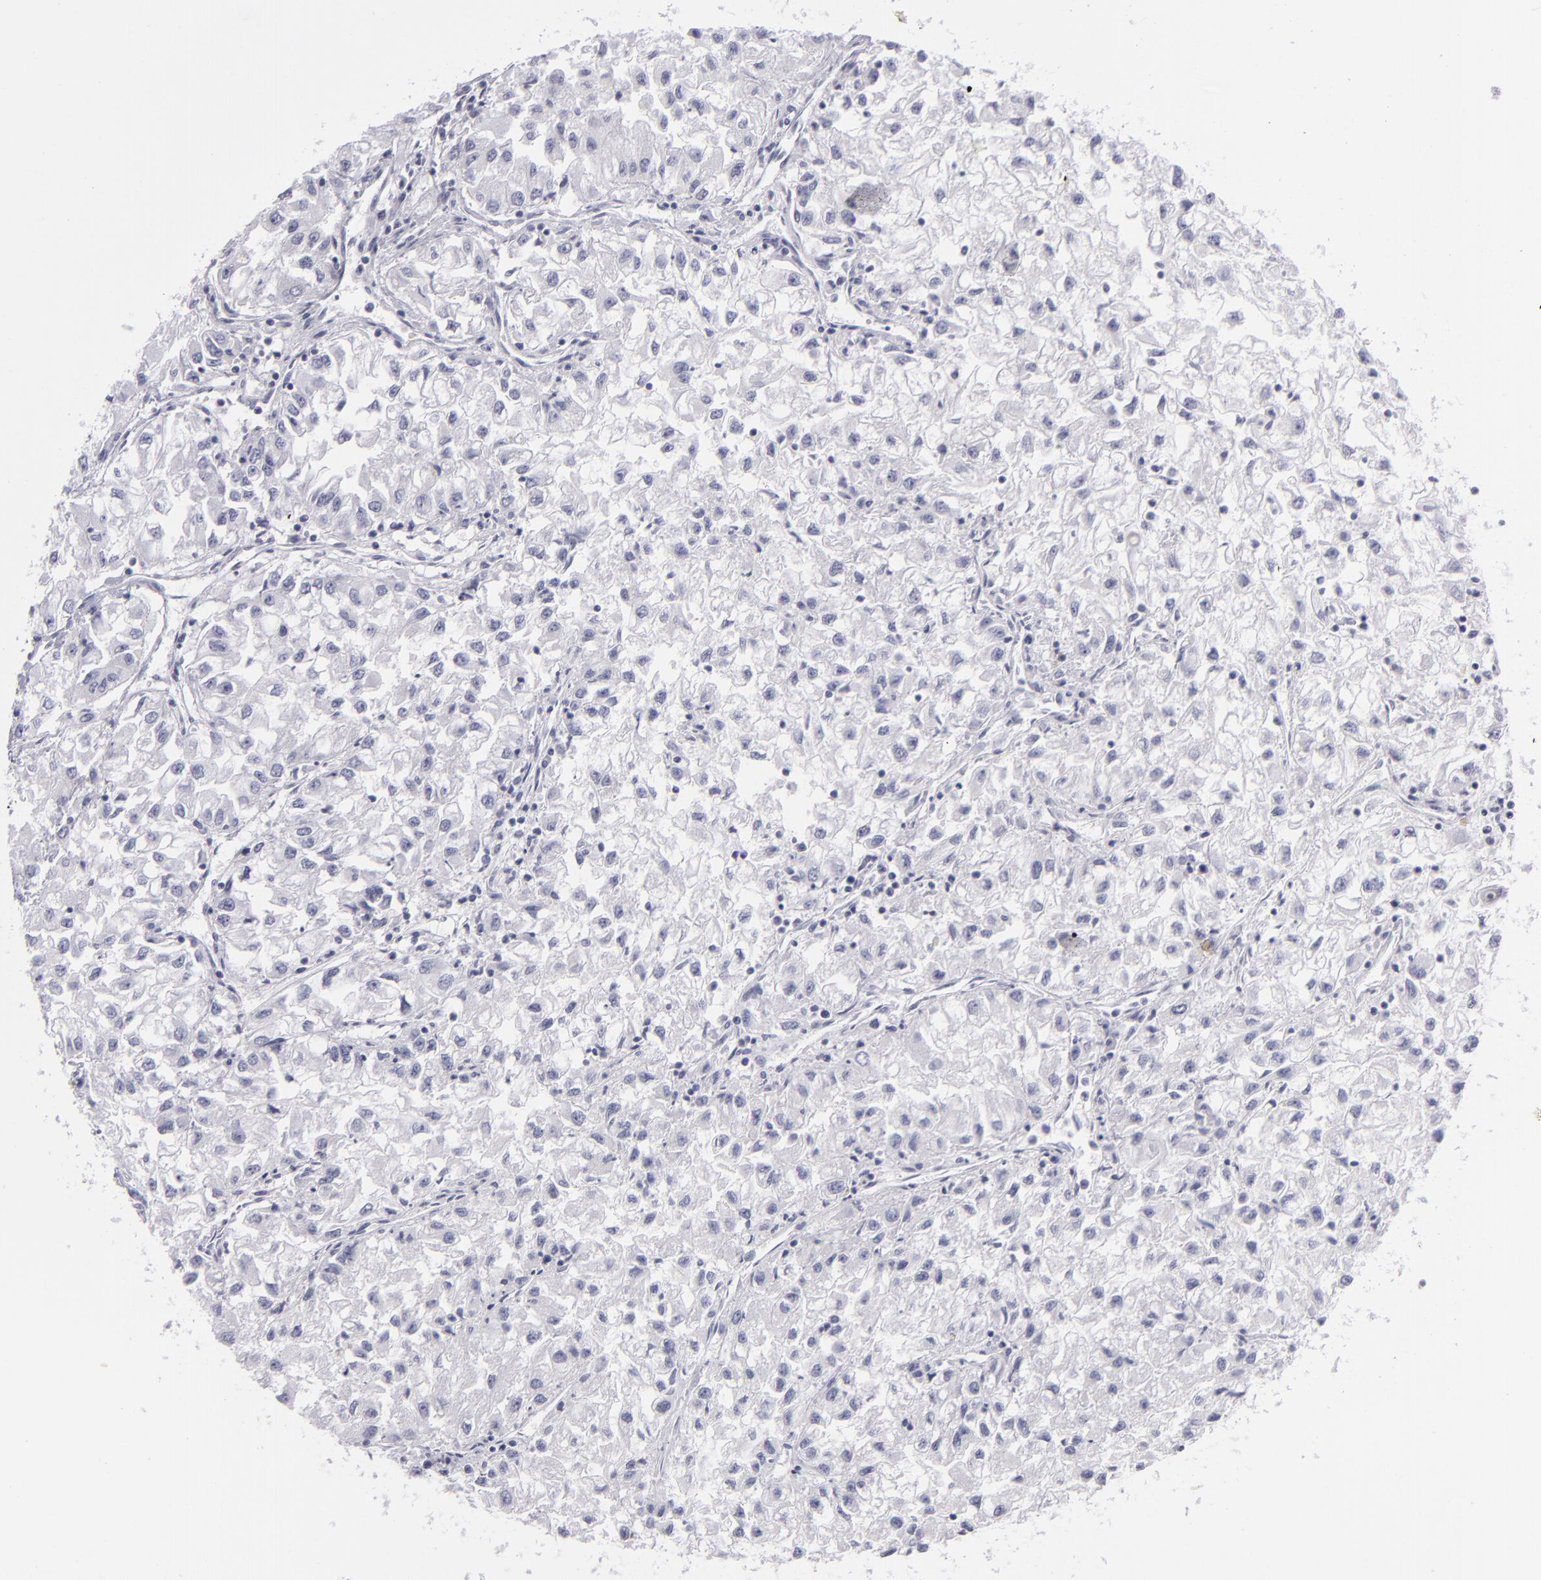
{"staining": {"intensity": "negative", "quantity": "none", "location": "none"}, "tissue": "renal cancer", "cell_type": "Tumor cells", "image_type": "cancer", "snomed": [{"axis": "morphology", "description": "Adenocarcinoma, NOS"}, {"axis": "topography", "description": "Kidney"}], "caption": "Protein analysis of renal adenocarcinoma demonstrates no significant positivity in tumor cells.", "gene": "VIL1", "patient": {"sex": "male", "age": 59}}